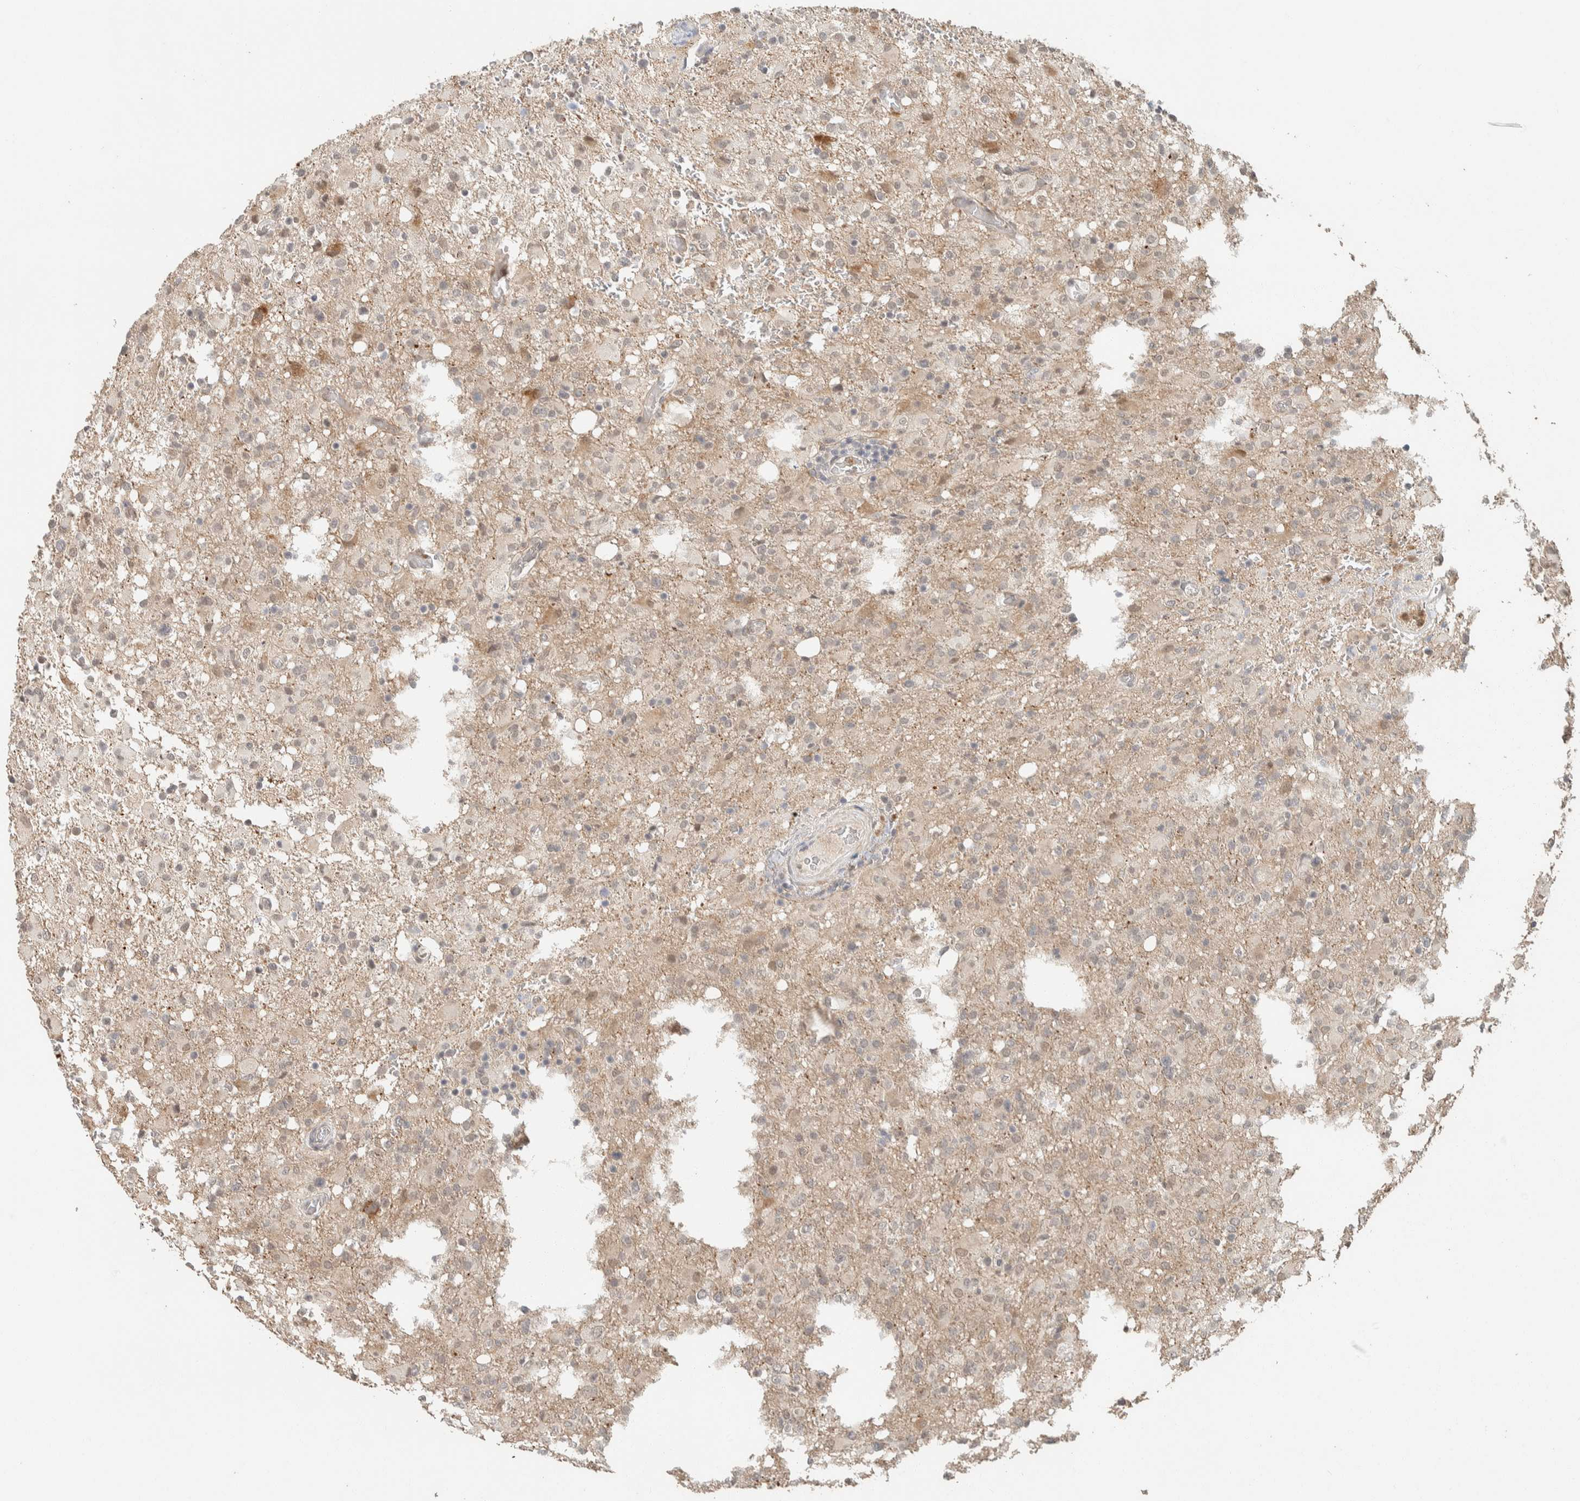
{"staining": {"intensity": "weak", "quantity": ">75%", "location": "cytoplasmic/membranous"}, "tissue": "glioma", "cell_type": "Tumor cells", "image_type": "cancer", "snomed": [{"axis": "morphology", "description": "Glioma, malignant, High grade"}, {"axis": "topography", "description": "Brain"}], "caption": "Malignant high-grade glioma tissue demonstrates weak cytoplasmic/membranous positivity in approximately >75% of tumor cells", "gene": "ZBTB2", "patient": {"sex": "female", "age": 57}}